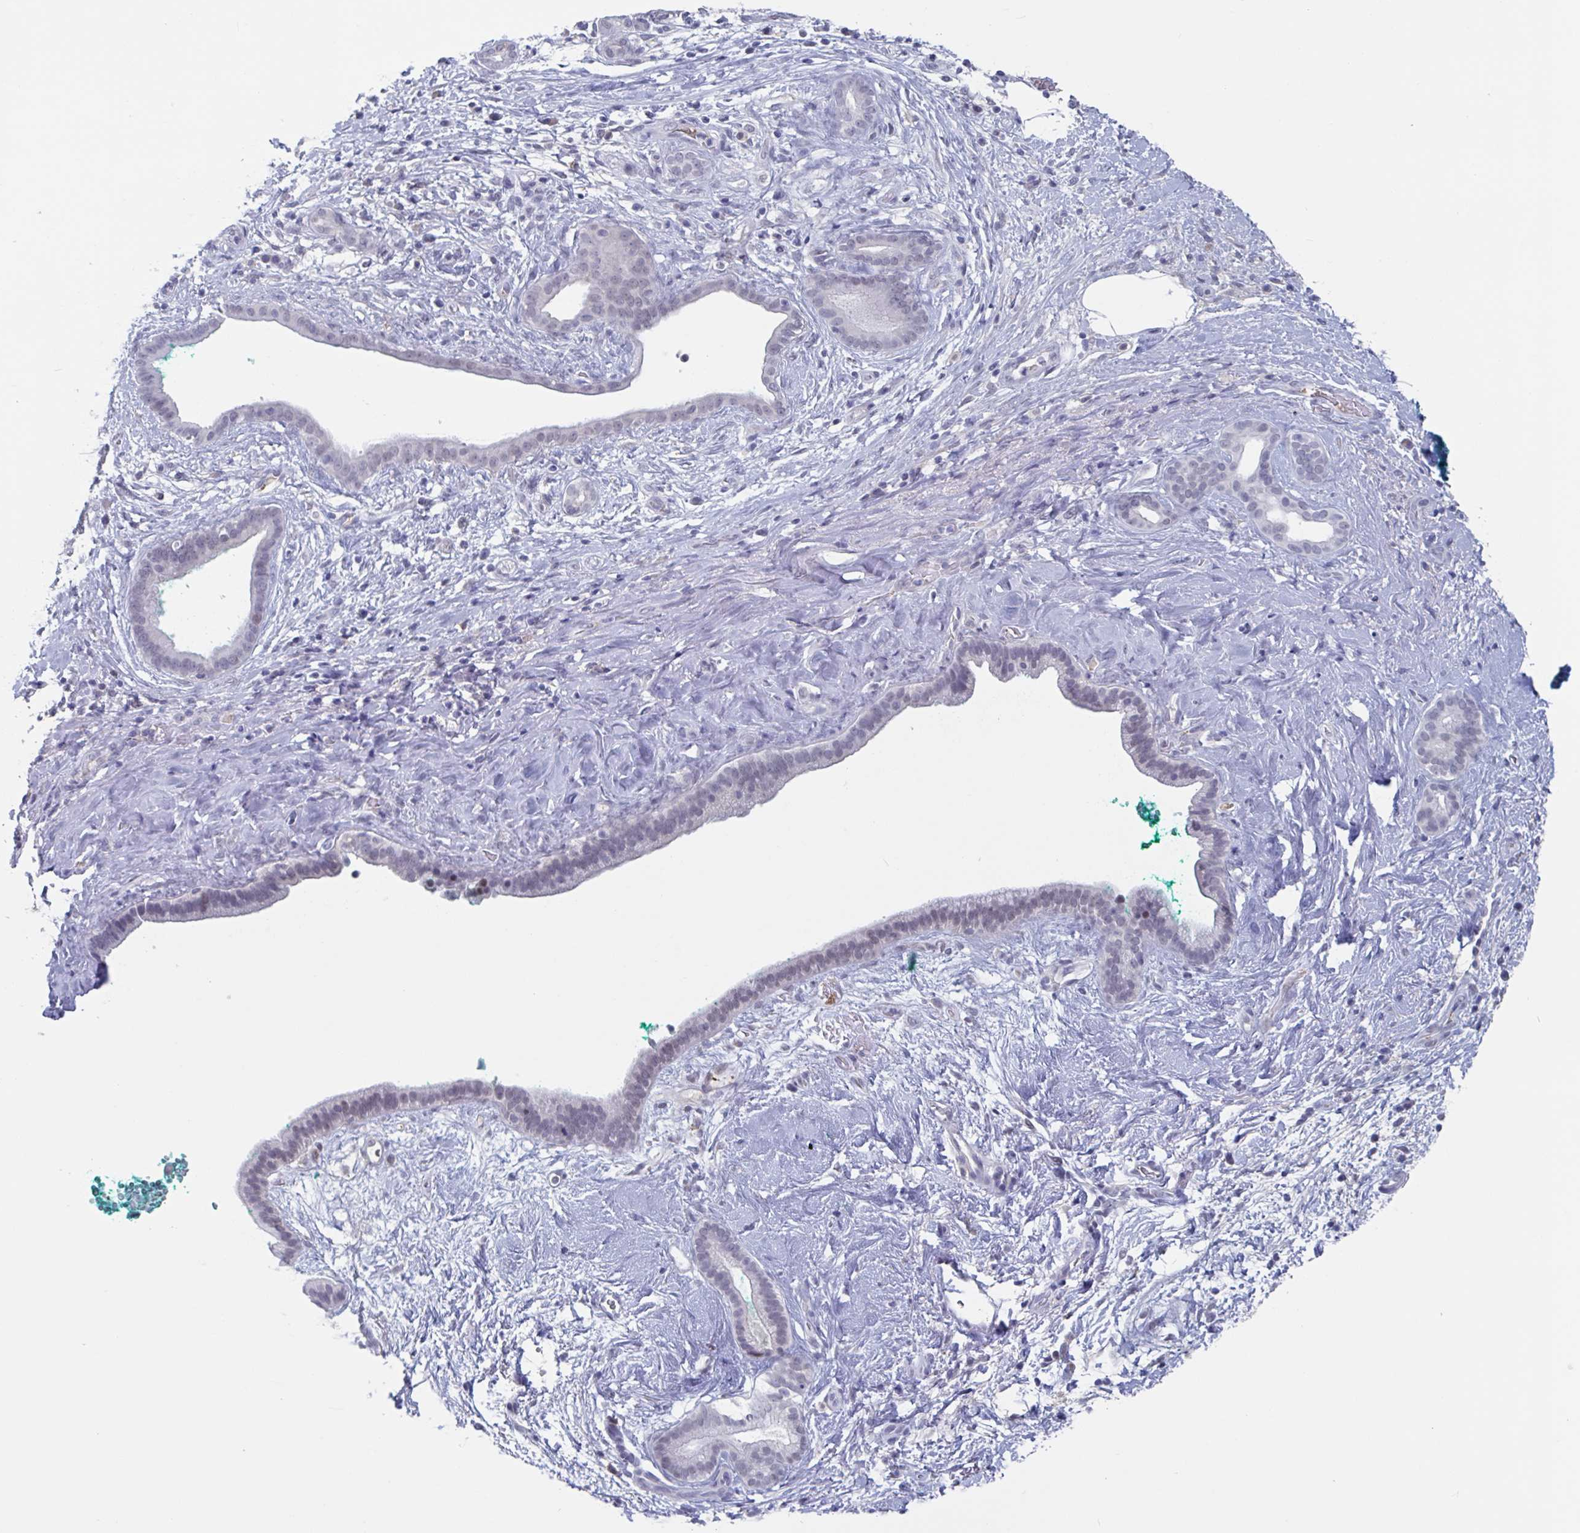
{"staining": {"intensity": "negative", "quantity": "none", "location": "none"}, "tissue": "pancreatic cancer", "cell_type": "Tumor cells", "image_type": "cancer", "snomed": [{"axis": "morphology", "description": "Adenocarcinoma, NOS"}, {"axis": "topography", "description": "Pancreas"}], "caption": "A high-resolution histopathology image shows immunohistochemistry (IHC) staining of pancreatic cancer, which displays no significant staining in tumor cells. (Immunohistochemistry, brightfield microscopy, high magnification).", "gene": "KDM4D", "patient": {"sex": "male", "age": 78}}